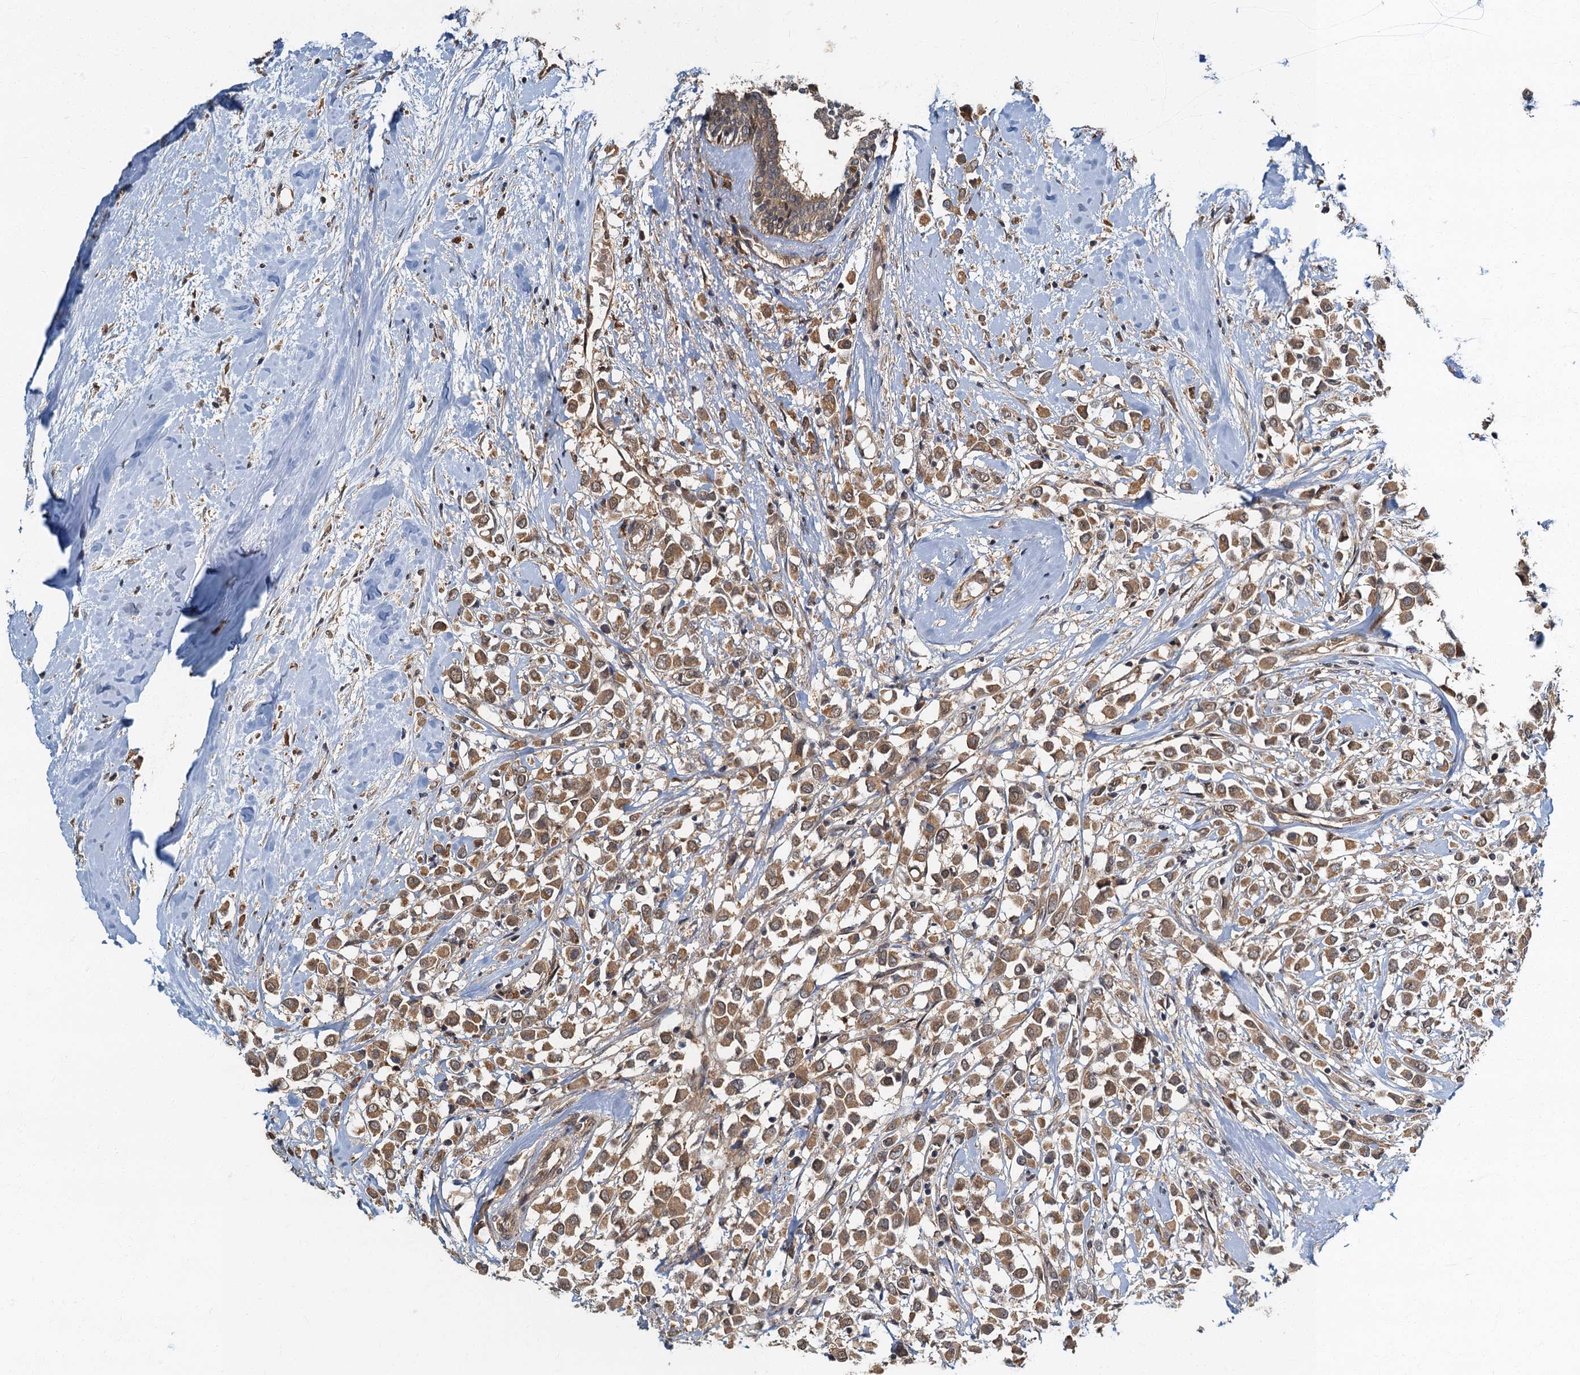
{"staining": {"intensity": "moderate", "quantity": ">75%", "location": "cytoplasmic/membranous"}, "tissue": "breast cancer", "cell_type": "Tumor cells", "image_type": "cancer", "snomed": [{"axis": "morphology", "description": "Duct carcinoma"}, {"axis": "topography", "description": "Breast"}], "caption": "Immunohistochemistry (IHC) histopathology image of human breast cancer (intraductal carcinoma) stained for a protein (brown), which demonstrates medium levels of moderate cytoplasmic/membranous staining in about >75% of tumor cells.", "gene": "TBCK", "patient": {"sex": "female", "age": 87}}